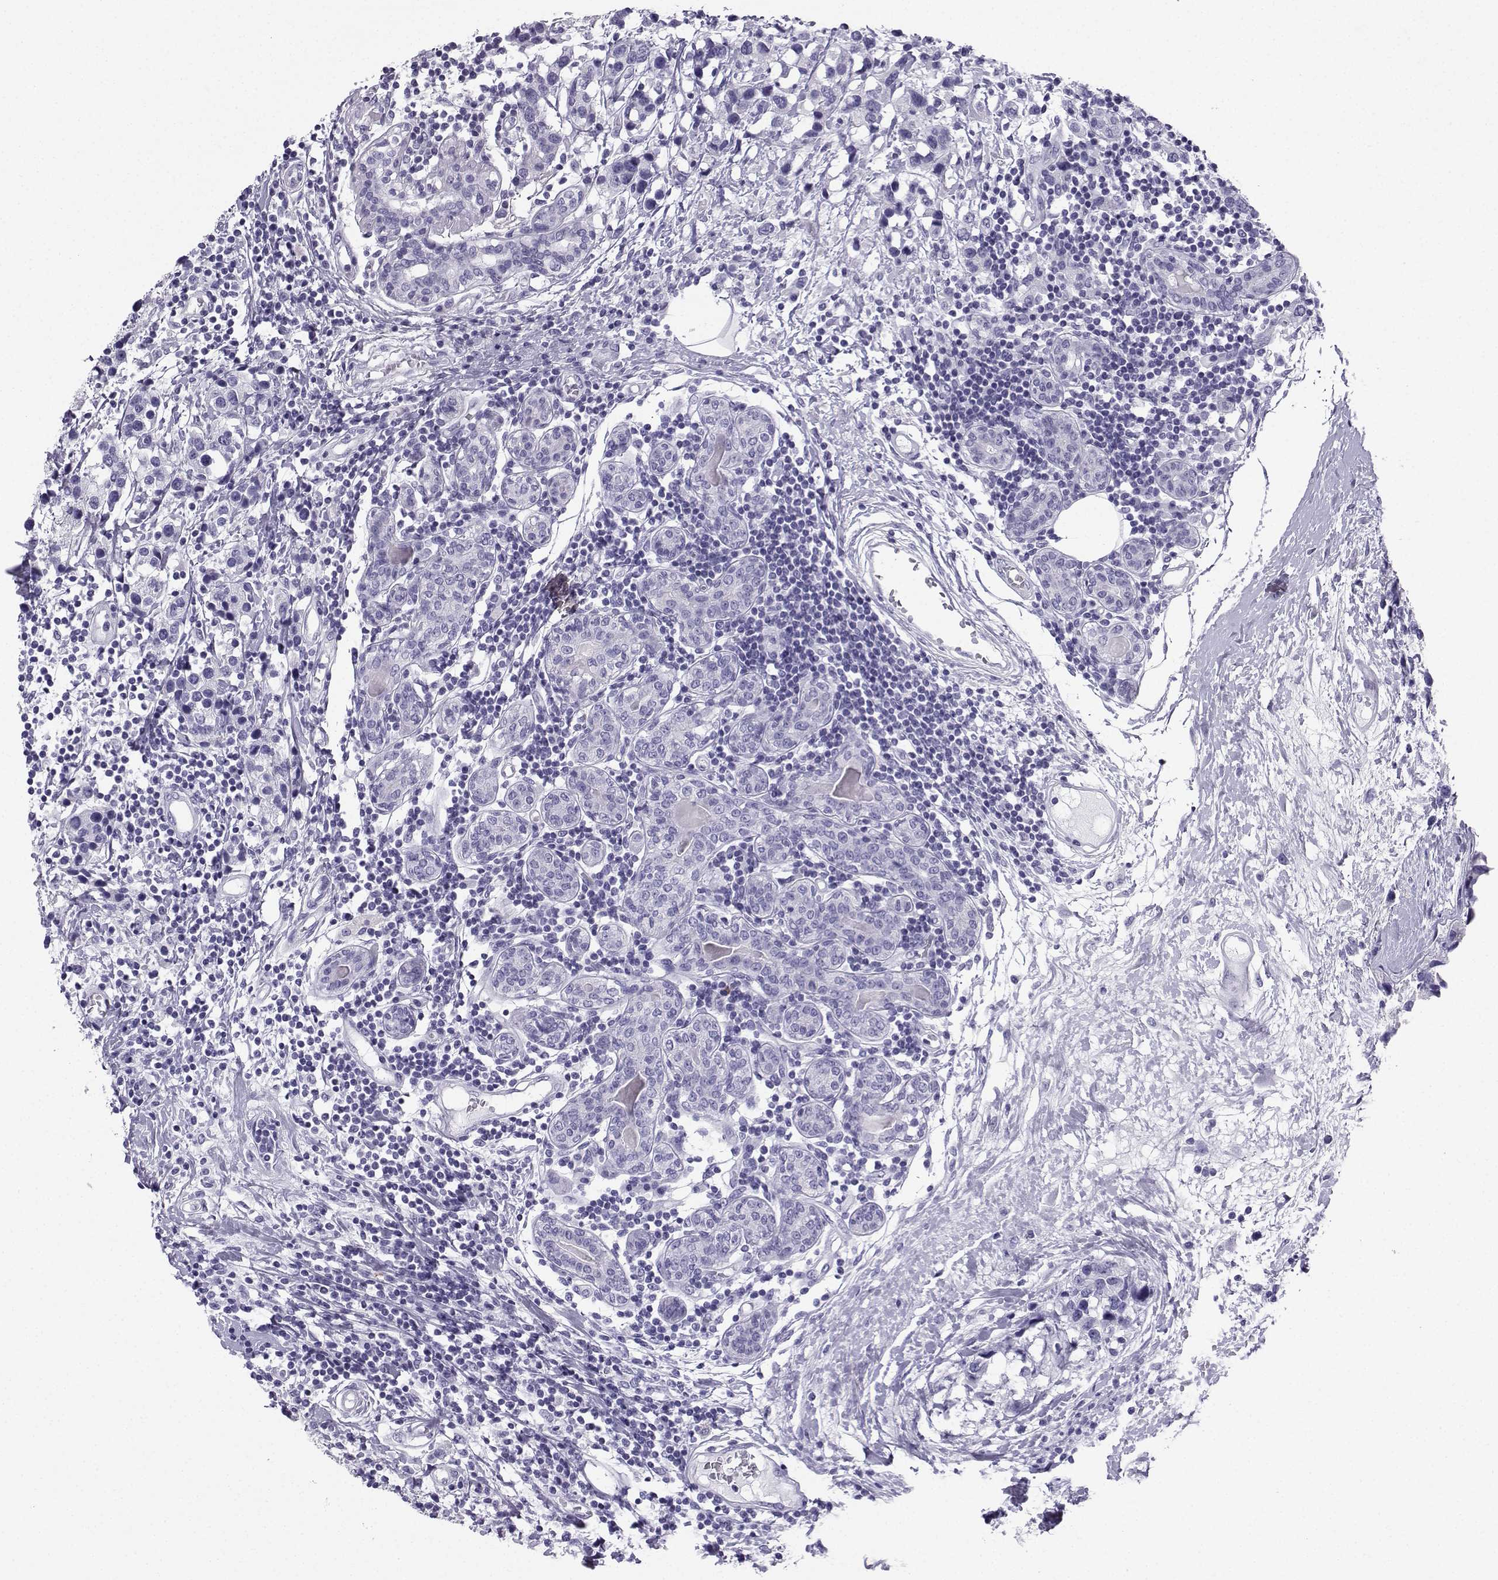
{"staining": {"intensity": "negative", "quantity": "none", "location": "none"}, "tissue": "breast cancer", "cell_type": "Tumor cells", "image_type": "cancer", "snomed": [{"axis": "morphology", "description": "Lobular carcinoma"}, {"axis": "topography", "description": "Breast"}], "caption": "The photomicrograph displays no significant positivity in tumor cells of breast lobular carcinoma. (DAB immunohistochemistry (IHC), high magnification).", "gene": "NEFL", "patient": {"sex": "female", "age": 59}}